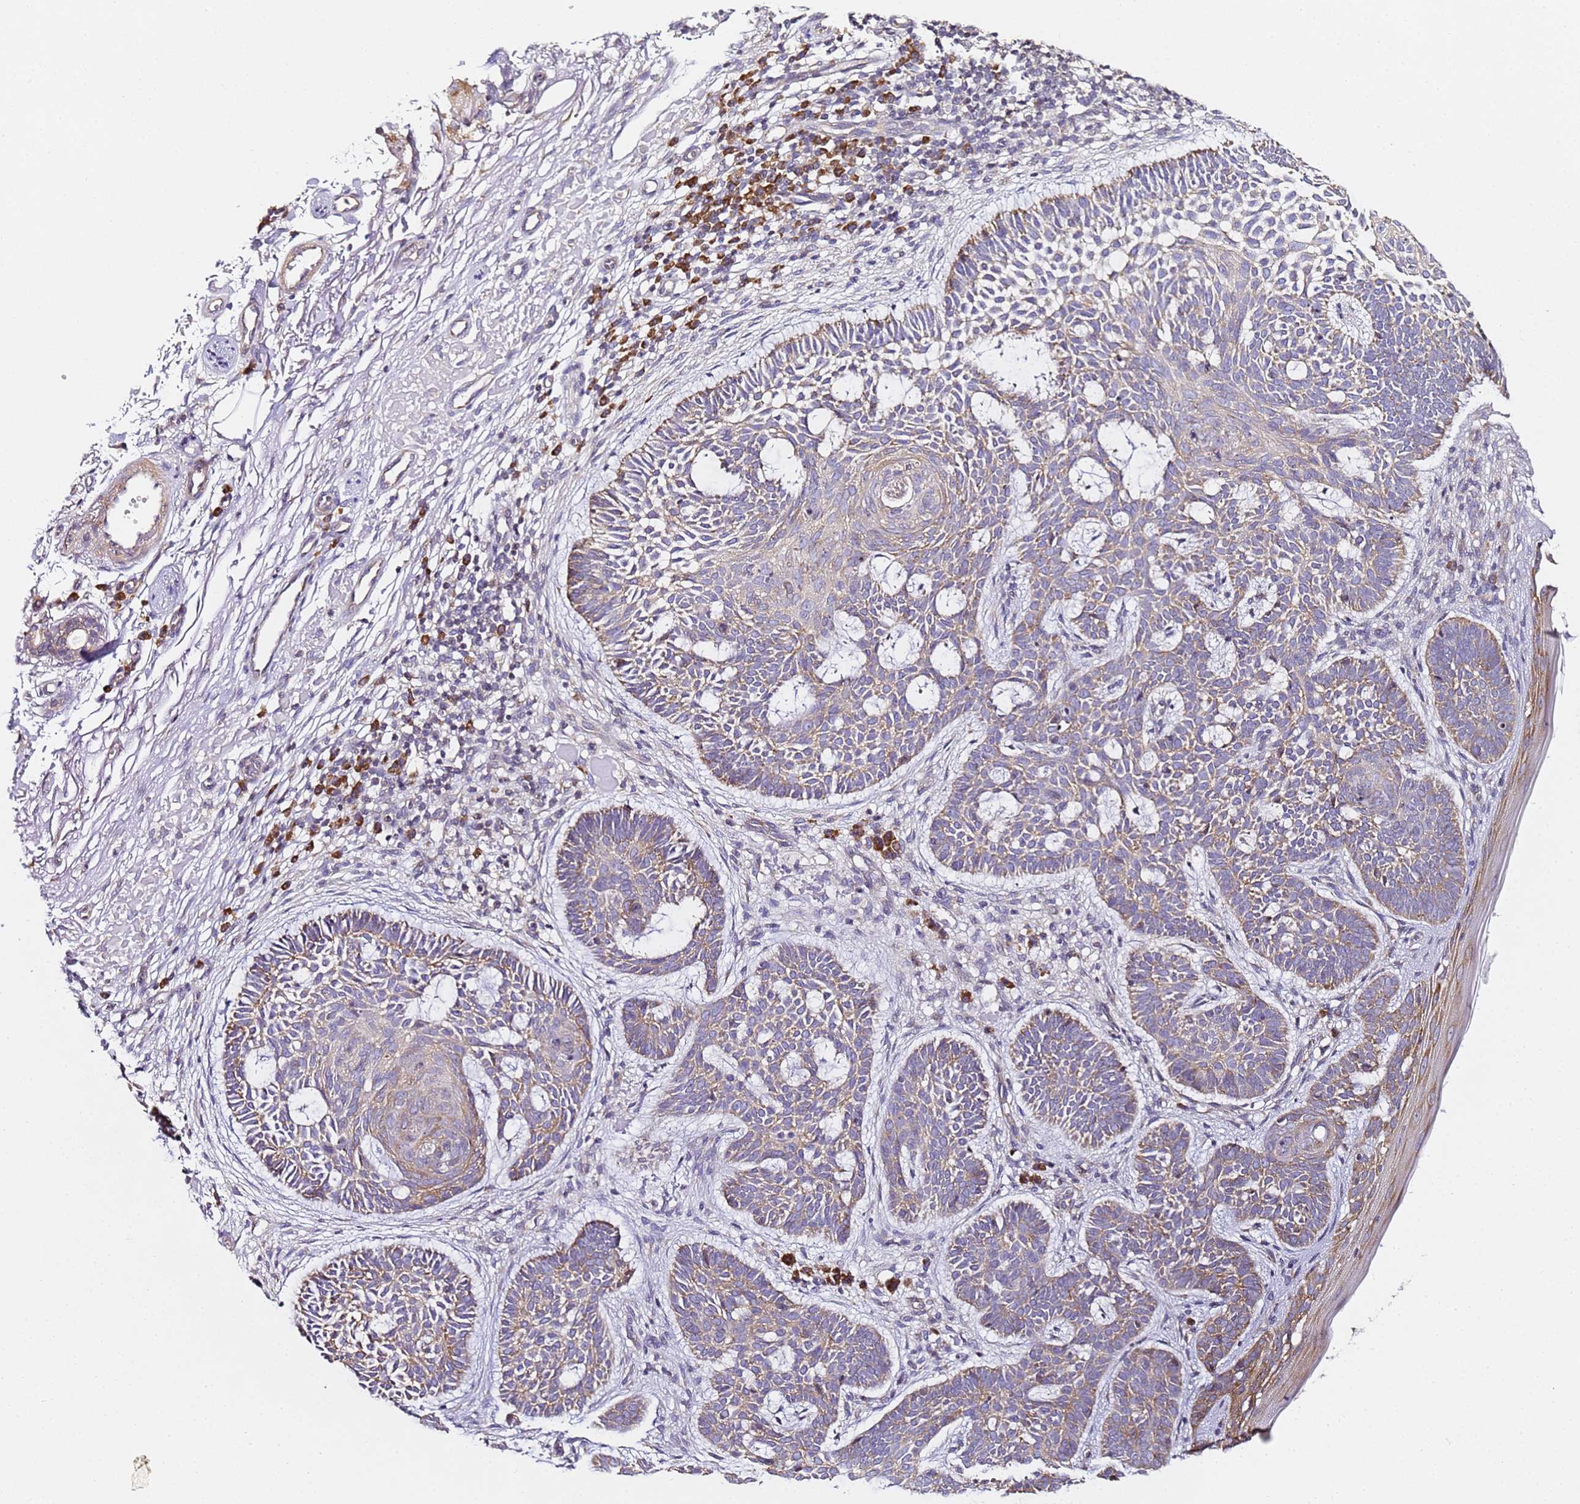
{"staining": {"intensity": "moderate", "quantity": "25%-75%", "location": "cytoplasmic/membranous"}, "tissue": "skin cancer", "cell_type": "Tumor cells", "image_type": "cancer", "snomed": [{"axis": "morphology", "description": "Basal cell carcinoma"}, {"axis": "topography", "description": "Skin"}], "caption": "DAB (3,3'-diaminobenzidine) immunohistochemical staining of skin basal cell carcinoma shows moderate cytoplasmic/membranous protein expression in about 25%-75% of tumor cells.", "gene": "RPL13A", "patient": {"sex": "male", "age": 85}}